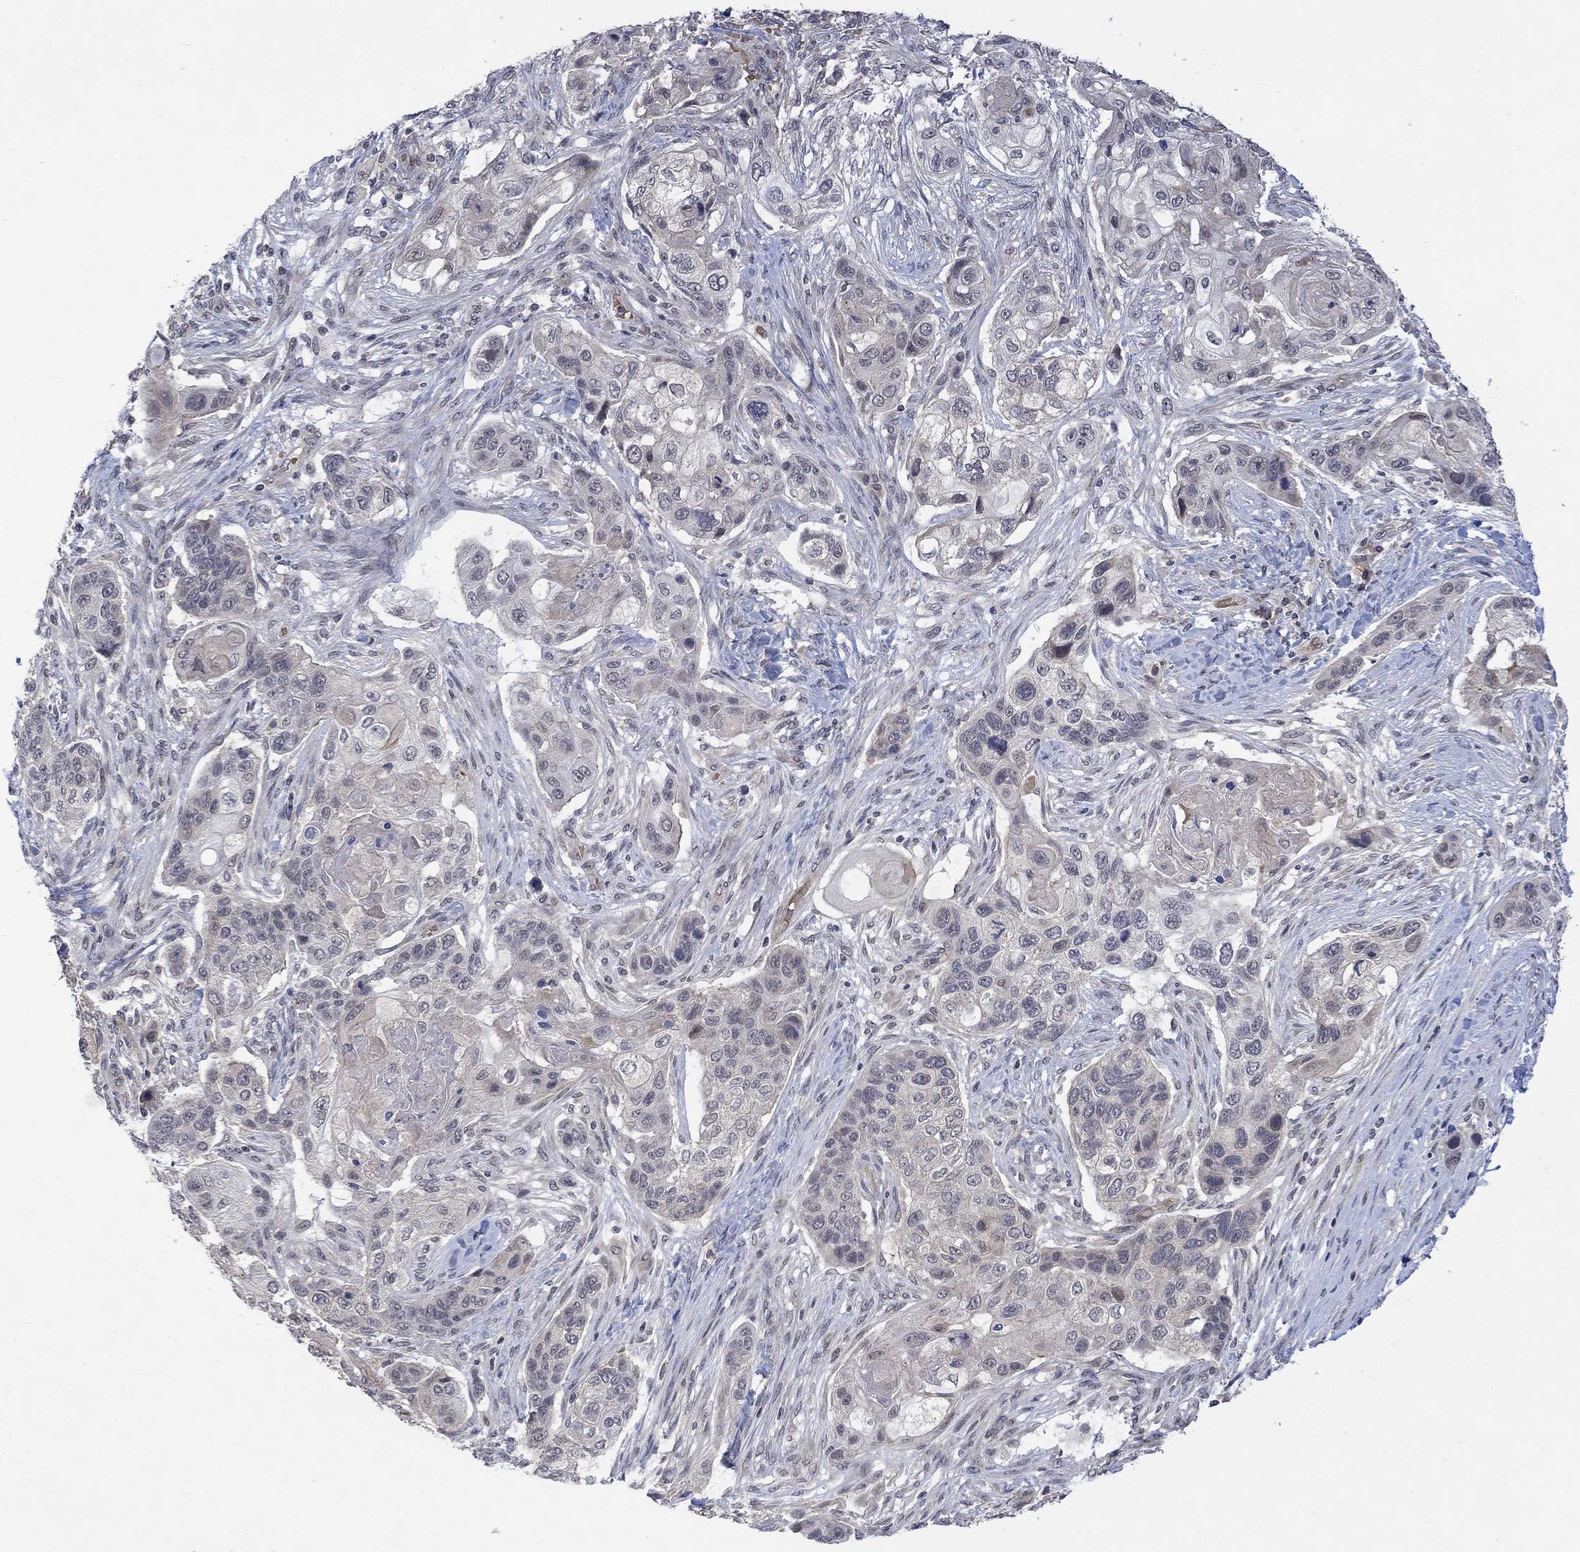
{"staining": {"intensity": "negative", "quantity": "none", "location": "none"}, "tissue": "lung cancer", "cell_type": "Tumor cells", "image_type": "cancer", "snomed": [{"axis": "morphology", "description": "Normal tissue, NOS"}, {"axis": "morphology", "description": "Squamous cell carcinoma, NOS"}, {"axis": "topography", "description": "Bronchus"}, {"axis": "topography", "description": "Lung"}], "caption": "There is no significant positivity in tumor cells of lung cancer.", "gene": "GRIN2D", "patient": {"sex": "male", "age": 69}}